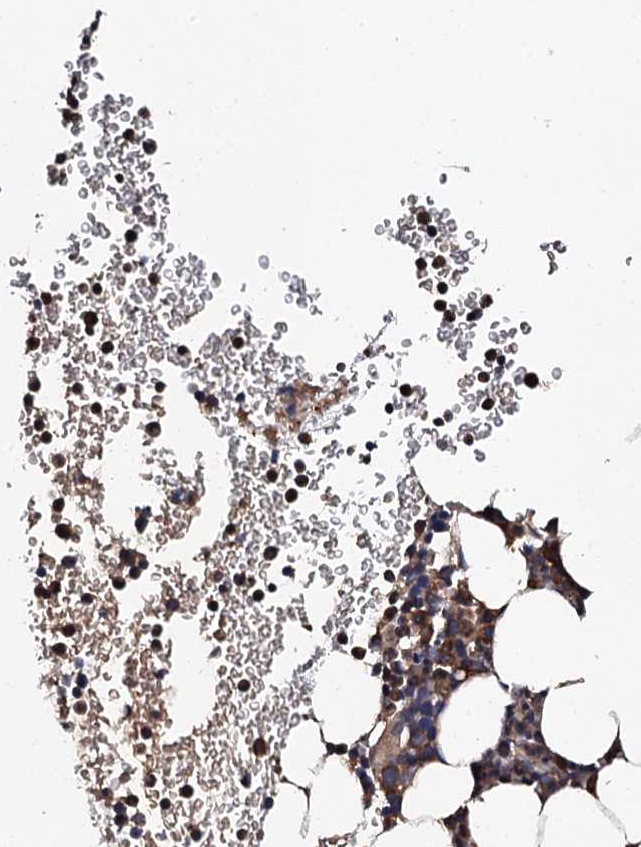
{"staining": {"intensity": "moderate", "quantity": "25%-75%", "location": "cytoplasmic/membranous"}, "tissue": "bone marrow", "cell_type": "Hematopoietic cells", "image_type": "normal", "snomed": [{"axis": "morphology", "description": "Normal tissue, NOS"}, {"axis": "topography", "description": "Bone marrow"}], "caption": "A high-resolution image shows IHC staining of normal bone marrow, which exhibits moderate cytoplasmic/membranous expression in about 25%-75% of hematopoietic cells. (Brightfield microscopy of DAB IHC at high magnification).", "gene": "CKAP5", "patient": {"sex": "female", "age": 76}}